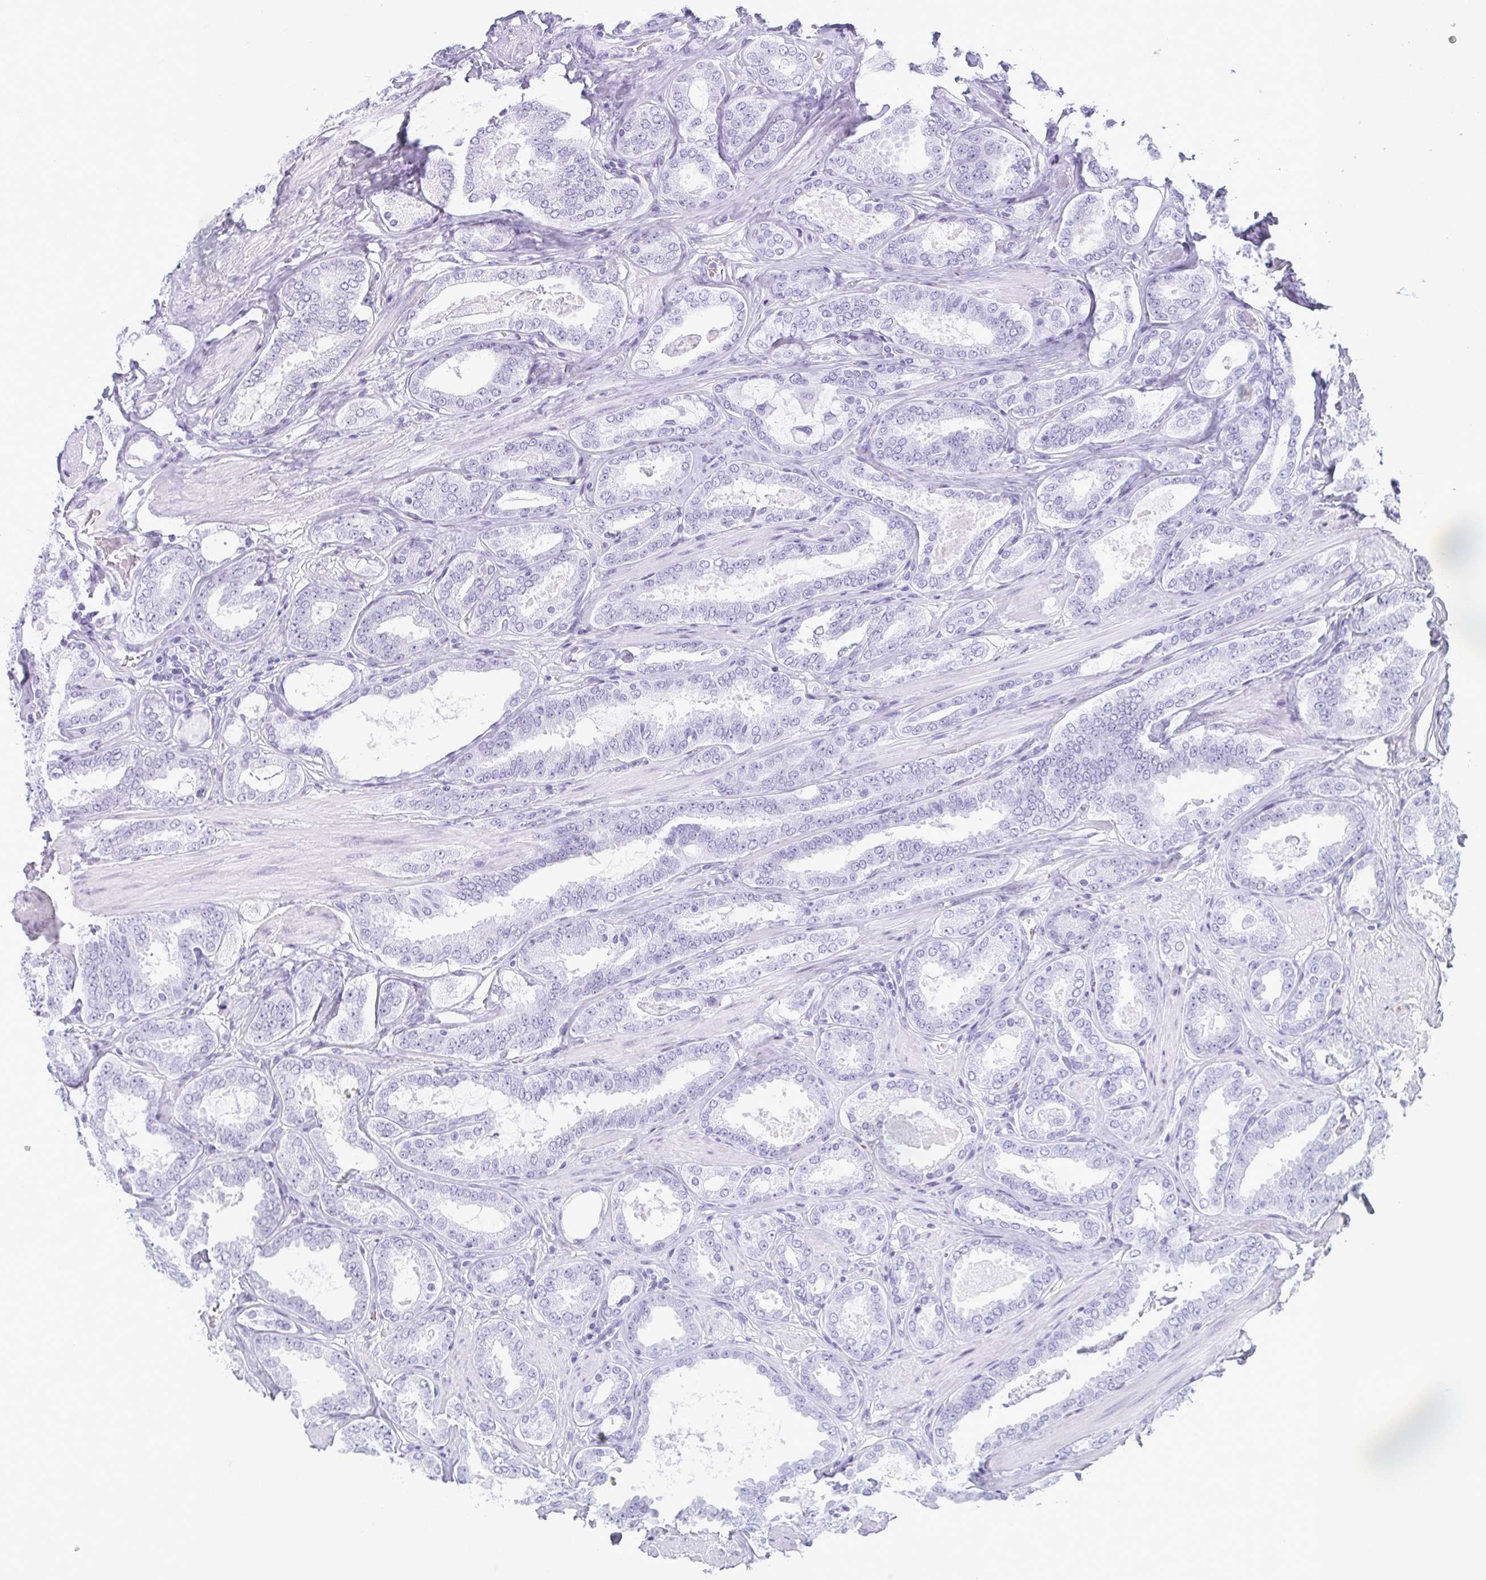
{"staining": {"intensity": "negative", "quantity": "none", "location": "none"}, "tissue": "prostate cancer", "cell_type": "Tumor cells", "image_type": "cancer", "snomed": [{"axis": "morphology", "description": "Adenocarcinoma, High grade"}, {"axis": "topography", "description": "Prostate"}], "caption": "DAB immunohistochemical staining of prostate cancer (adenocarcinoma (high-grade)) exhibits no significant positivity in tumor cells.", "gene": "MOBP", "patient": {"sex": "male", "age": 63}}